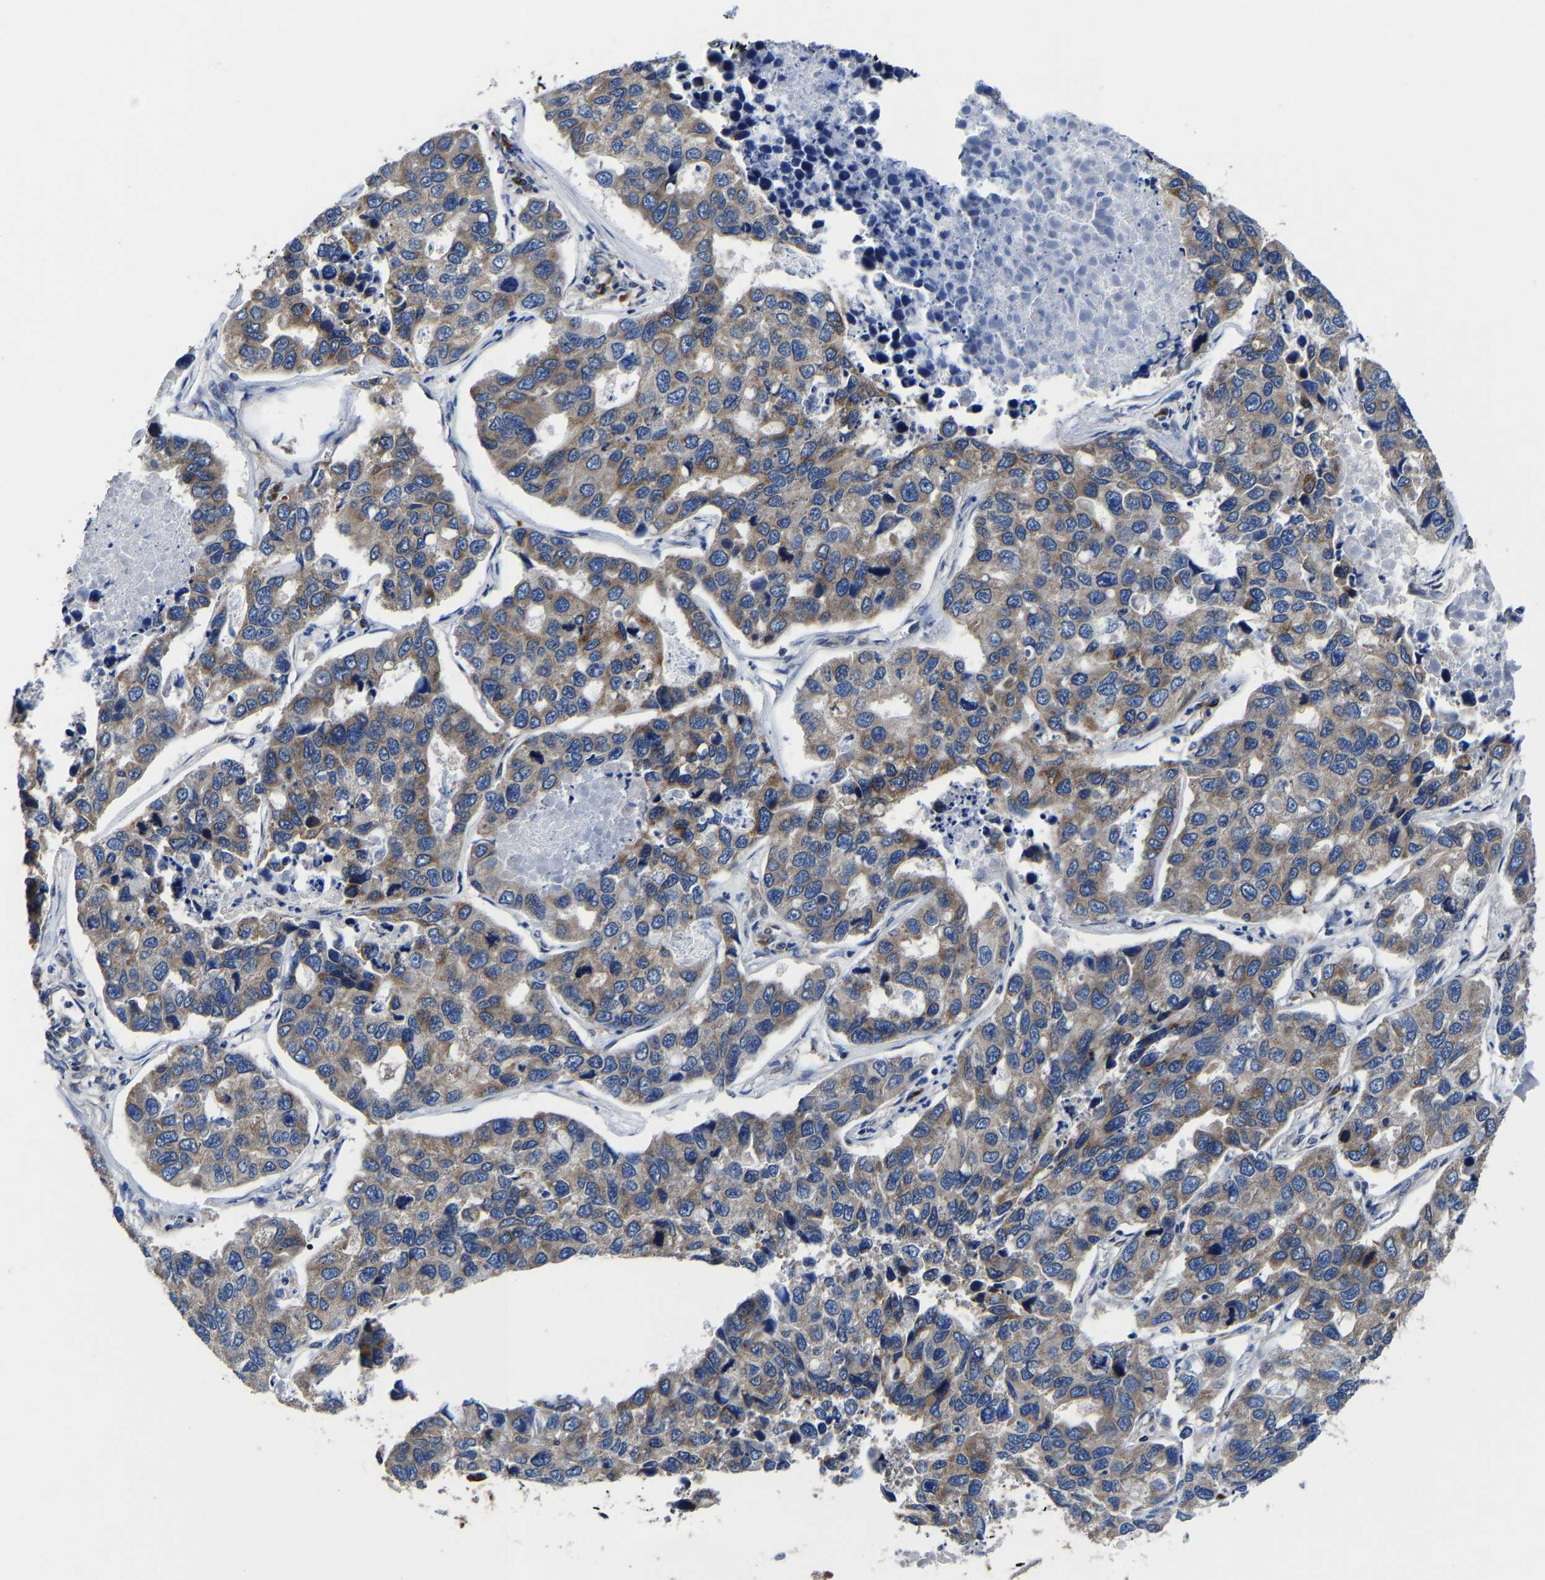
{"staining": {"intensity": "moderate", "quantity": "<25%", "location": "cytoplasmic/membranous"}, "tissue": "lung cancer", "cell_type": "Tumor cells", "image_type": "cancer", "snomed": [{"axis": "morphology", "description": "Adenocarcinoma, NOS"}, {"axis": "topography", "description": "Lung"}], "caption": "Immunohistochemistry (DAB (3,3'-diaminobenzidine)) staining of lung cancer shows moderate cytoplasmic/membranous protein positivity in approximately <25% of tumor cells. The staining was performed using DAB, with brown indicating positive protein expression. Nuclei are stained blue with hematoxylin.", "gene": "EBAG9", "patient": {"sex": "male", "age": 64}}